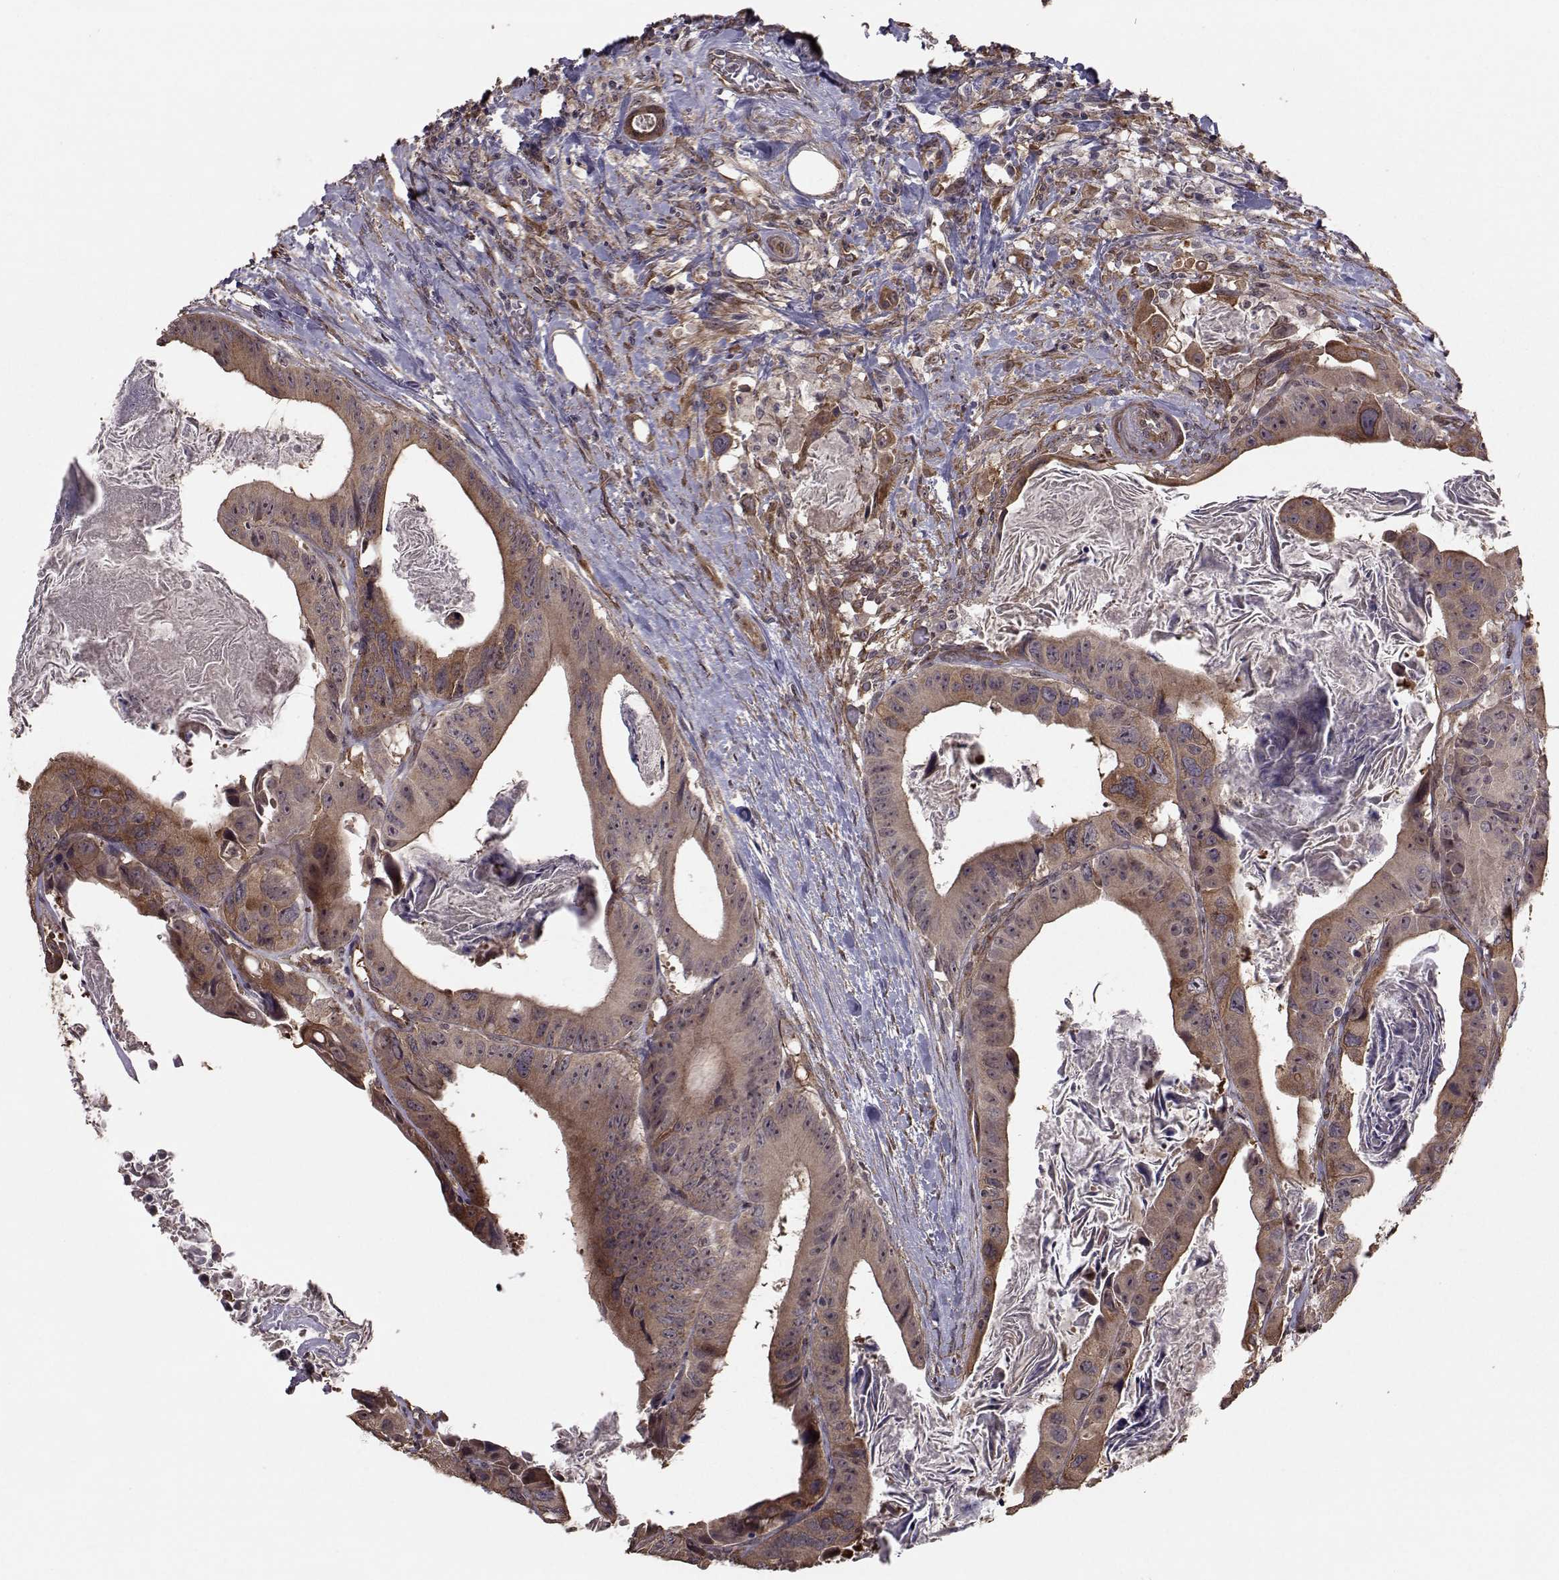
{"staining": {"intensity": "moderate", "quantity": ">75%", "location": "cytoplasmic/membranous"}, "tissue": "colorectal cancer", "cell_type": "Tumor cells", "image_type": "cancer", "snomed": [{"axis": "morphology", "description": "Adenocarcinoma, NOS"}, {"axis": "topography", "description": "Rectum"}], "caption": "Adenocarcinoma (colorectal) stained with DAB IHC displays medium levels of moderate cytoplasmic/membranous positivity in about >75% of tumor cells. Using DAB (brown) and hematoxylin (blue) stains, captured at high magnification using brightfield microscopy.", "gene": "TRIP10", "patient": {"sex": "male", "age": 64}}